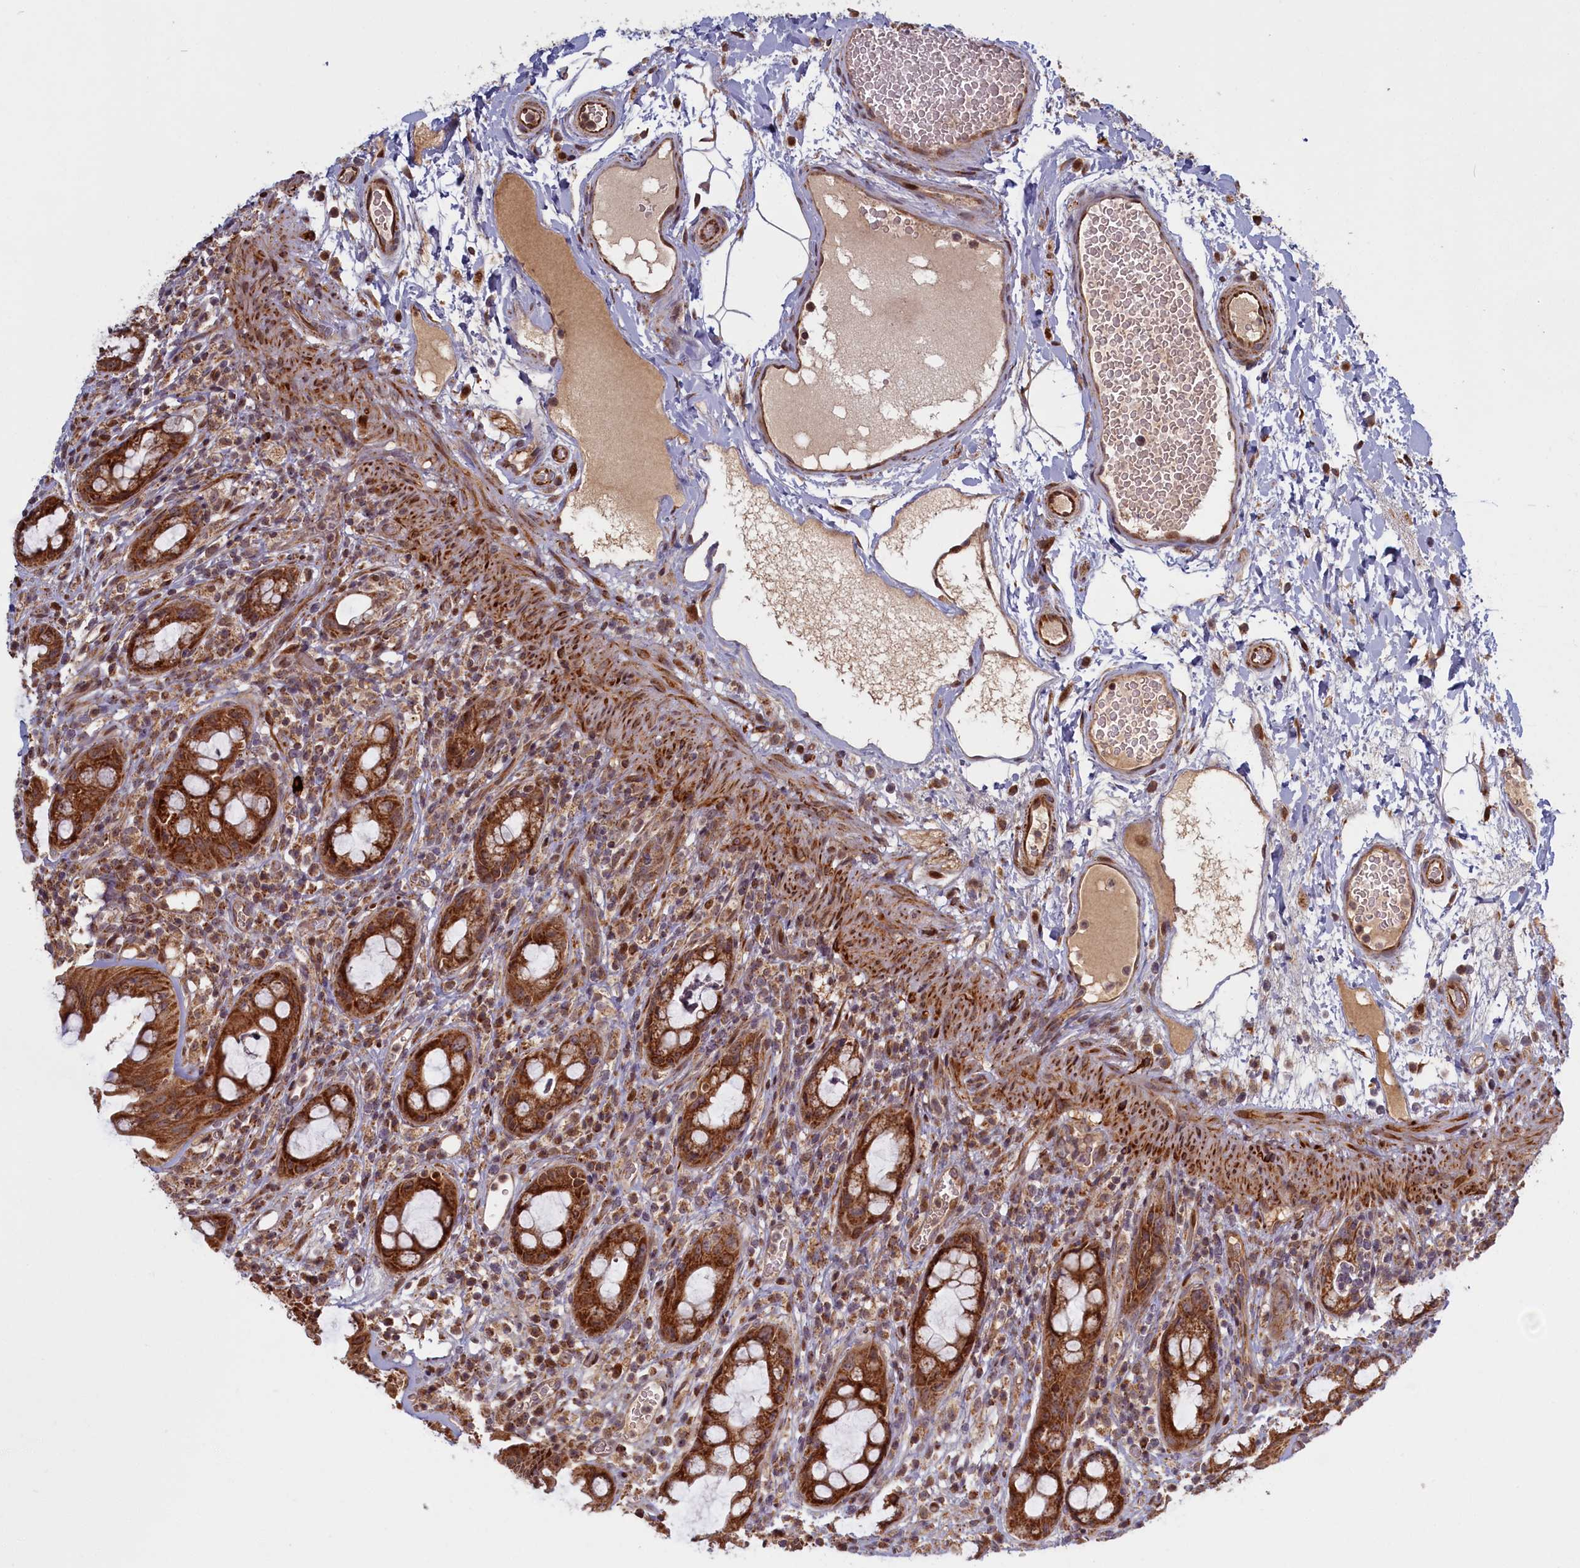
{"staining": {"intensity": "strong", "quantity": ">75%", "location": "cytoplasmic/membranous"}, "tissue": "rectum", "cell_type": "Glandular cells", "image_type": "normal", "snomed": [{"axis": "morphology", "description": "Normal tissue, NOS"}, {"axis": "topography", "description": "Rectum"}], "caption": "High-magnification brightfield microscopy of benign rectum stained with DAB (brown) and counterstained with hematoxylin (blue). glandular cells exhibit strong cytoplasmic/membranous staining is appreciated in approximately>75% of cells.", "gene": "PLA2G10", "patient": {"sex": "female", "age": 57}}